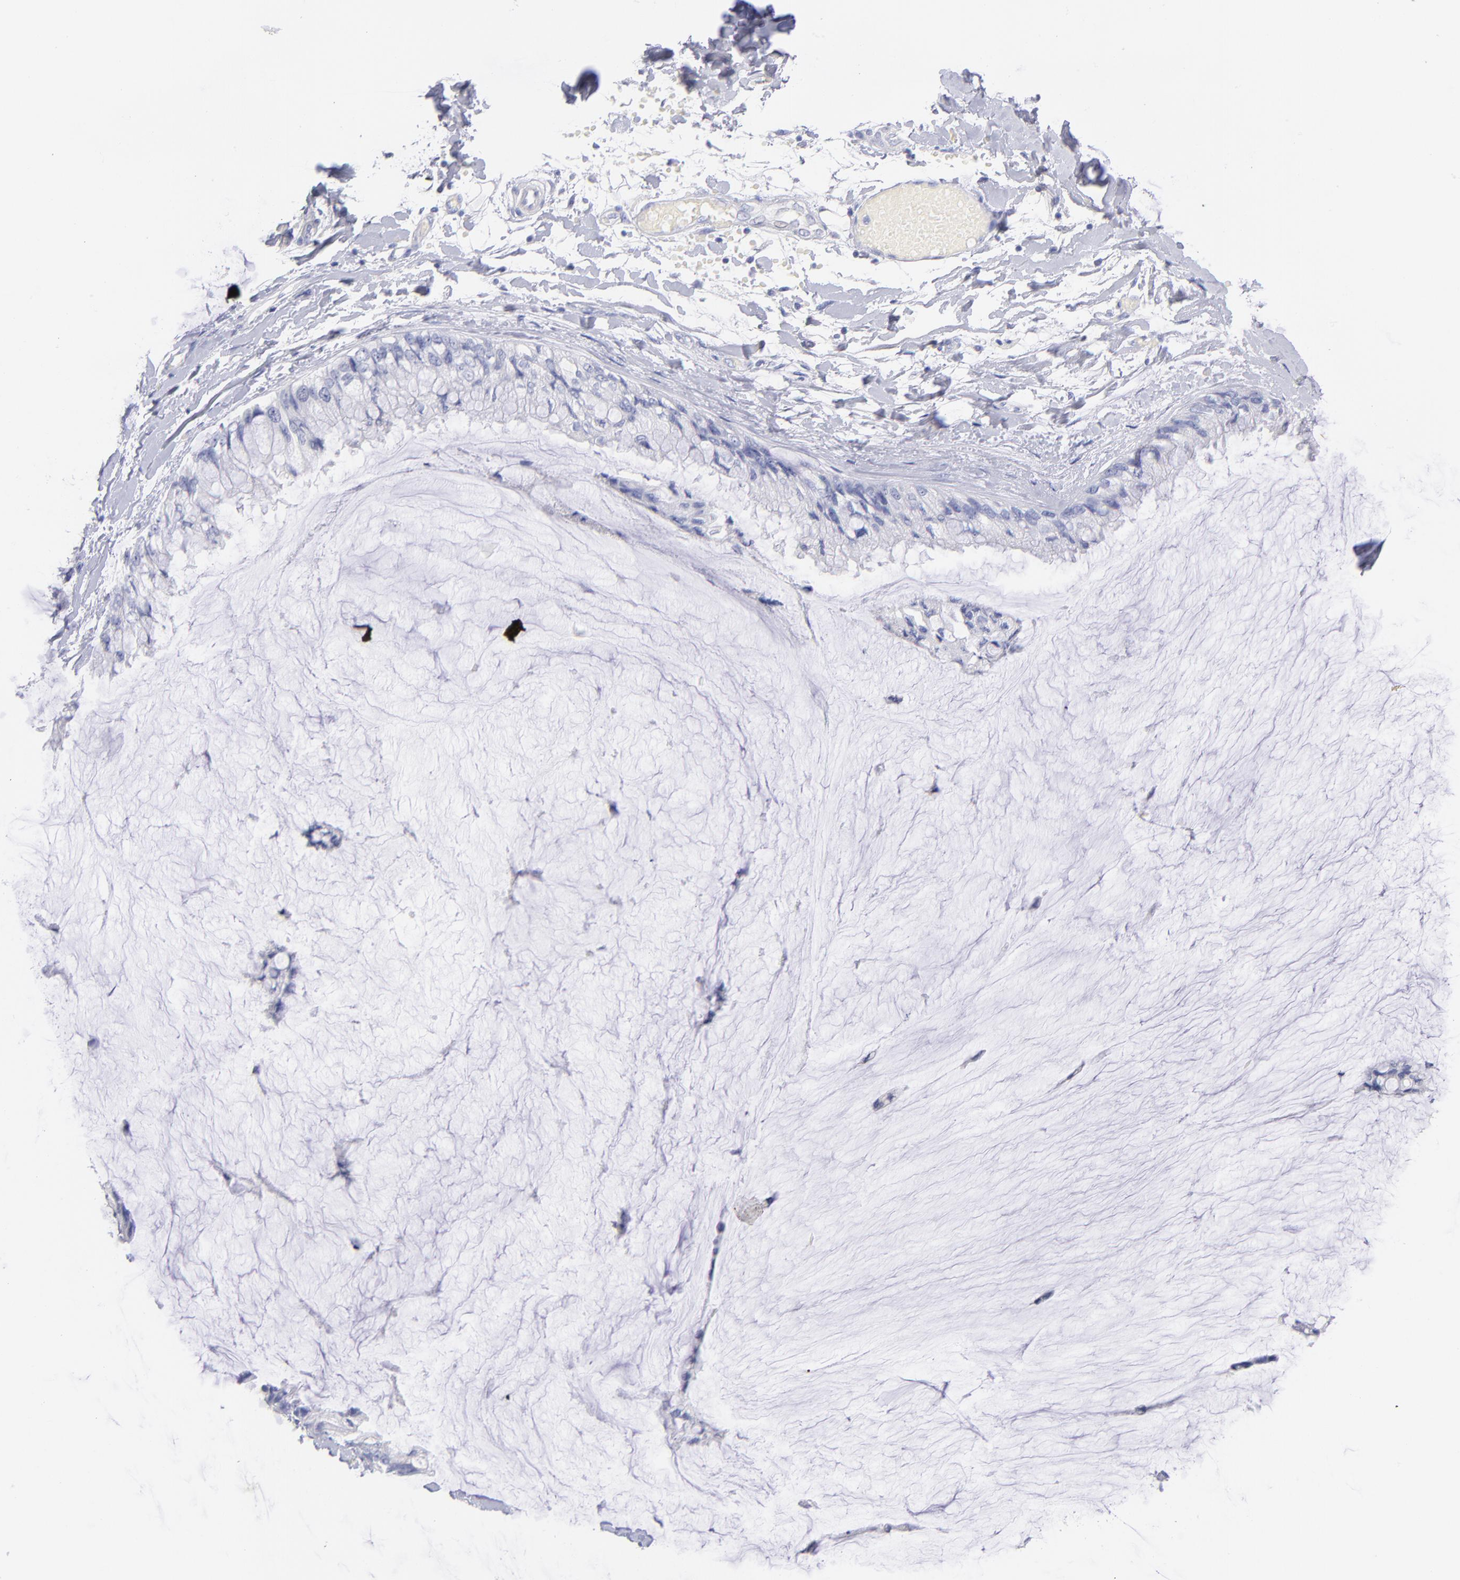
{"staining": {"intensity": "negative", "quantity": "none", "location": "none"}, "tissue": "ovarian cancer", "cell_type": "Tumor cells", "image_type": "cancer", "snomed": [{"axis": "morphology", "description": "Cystadenocarcinoma, mucinous, NOS"}, {"axis": "topography", "description": "Ovary"}], "caption": "Protein analysis of mucinous cystadenocarcinoma (ovarian) shows no significant staining in tumor cells.", "gene": "SCGN", "patient": {"sex": "female", "age": 39}}